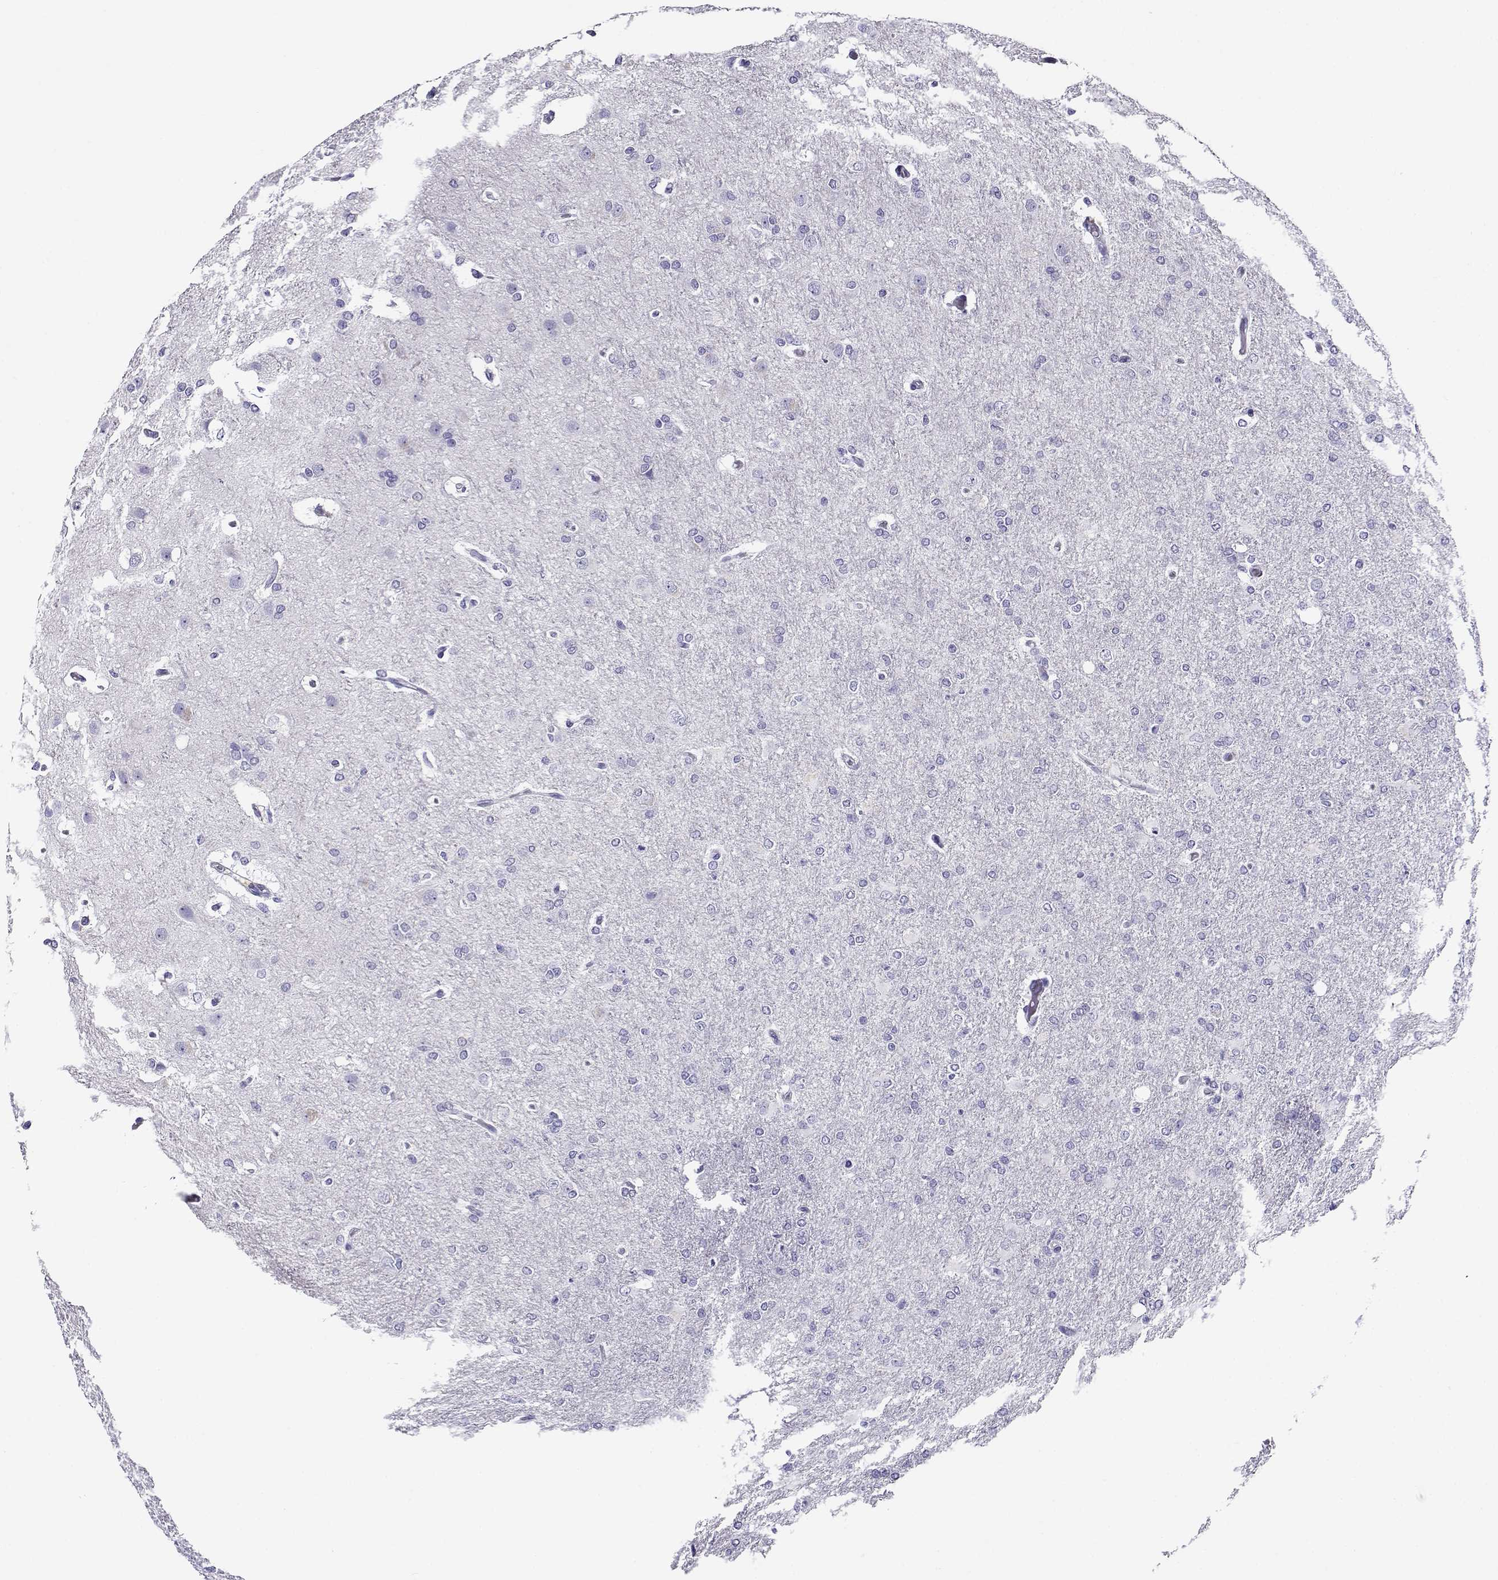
{"staining": {"intensity": "negative", "quantity": "none", "location": "none"}, "tissue": "glioma", "cell_type": "Tumor cells", "image_type": "cancer", "snomed": [{"axis": "morphology", "description": "Glioma, malignant, High grade"}, {"axis": "topography", "description": "Brain"}], "caption": "There is no significant positivity in tumor cells of glioma. Brightfield microscopy of IHC stained with DAB (3,3'-diaminobenzidine) (brown) and hematoxylin (blue), captured at high magnification.", "gene": "RHOXF2", "patient": {"sex": "male", "age": 68}}